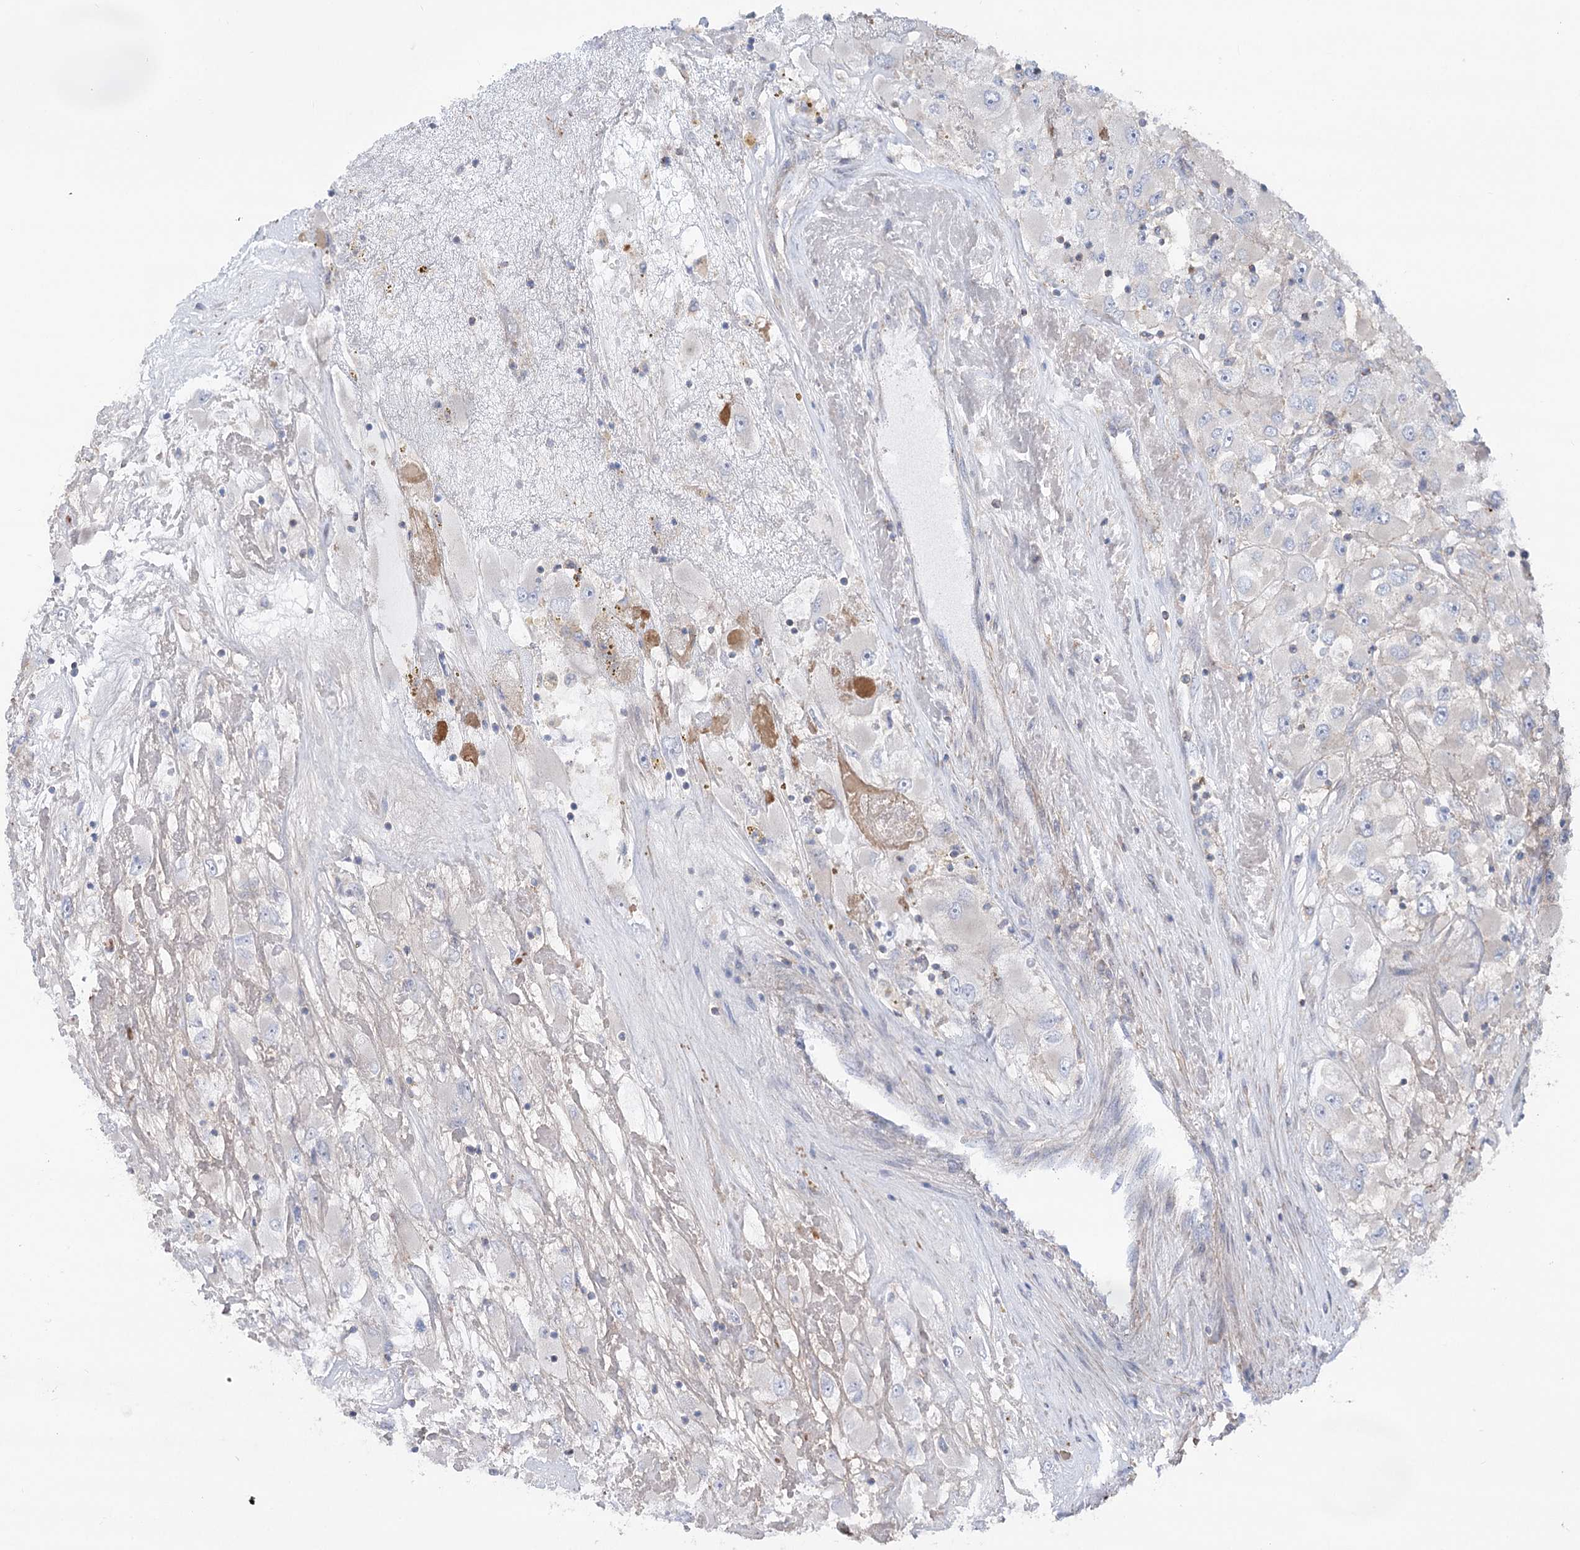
{"staining": {"intensity": "negative", "quantity": "none", "location": "none"}, "tissue": "renal cancer", "cell_type": "Tumor cells", "image_type": "cancer", "snomed": [{"axis": "morphology", "description": "Adenocarcinoma, NOS"}, {"axis": "topography", "description": "Kidney"}], "caption": "This is a image of immunohistochemistry (IHC) staining of renal adenocarcinoma, which shows no positivity in tumor cells.", "gene": "LARP1B", "patient": {"sex": "female", "age": 52}}